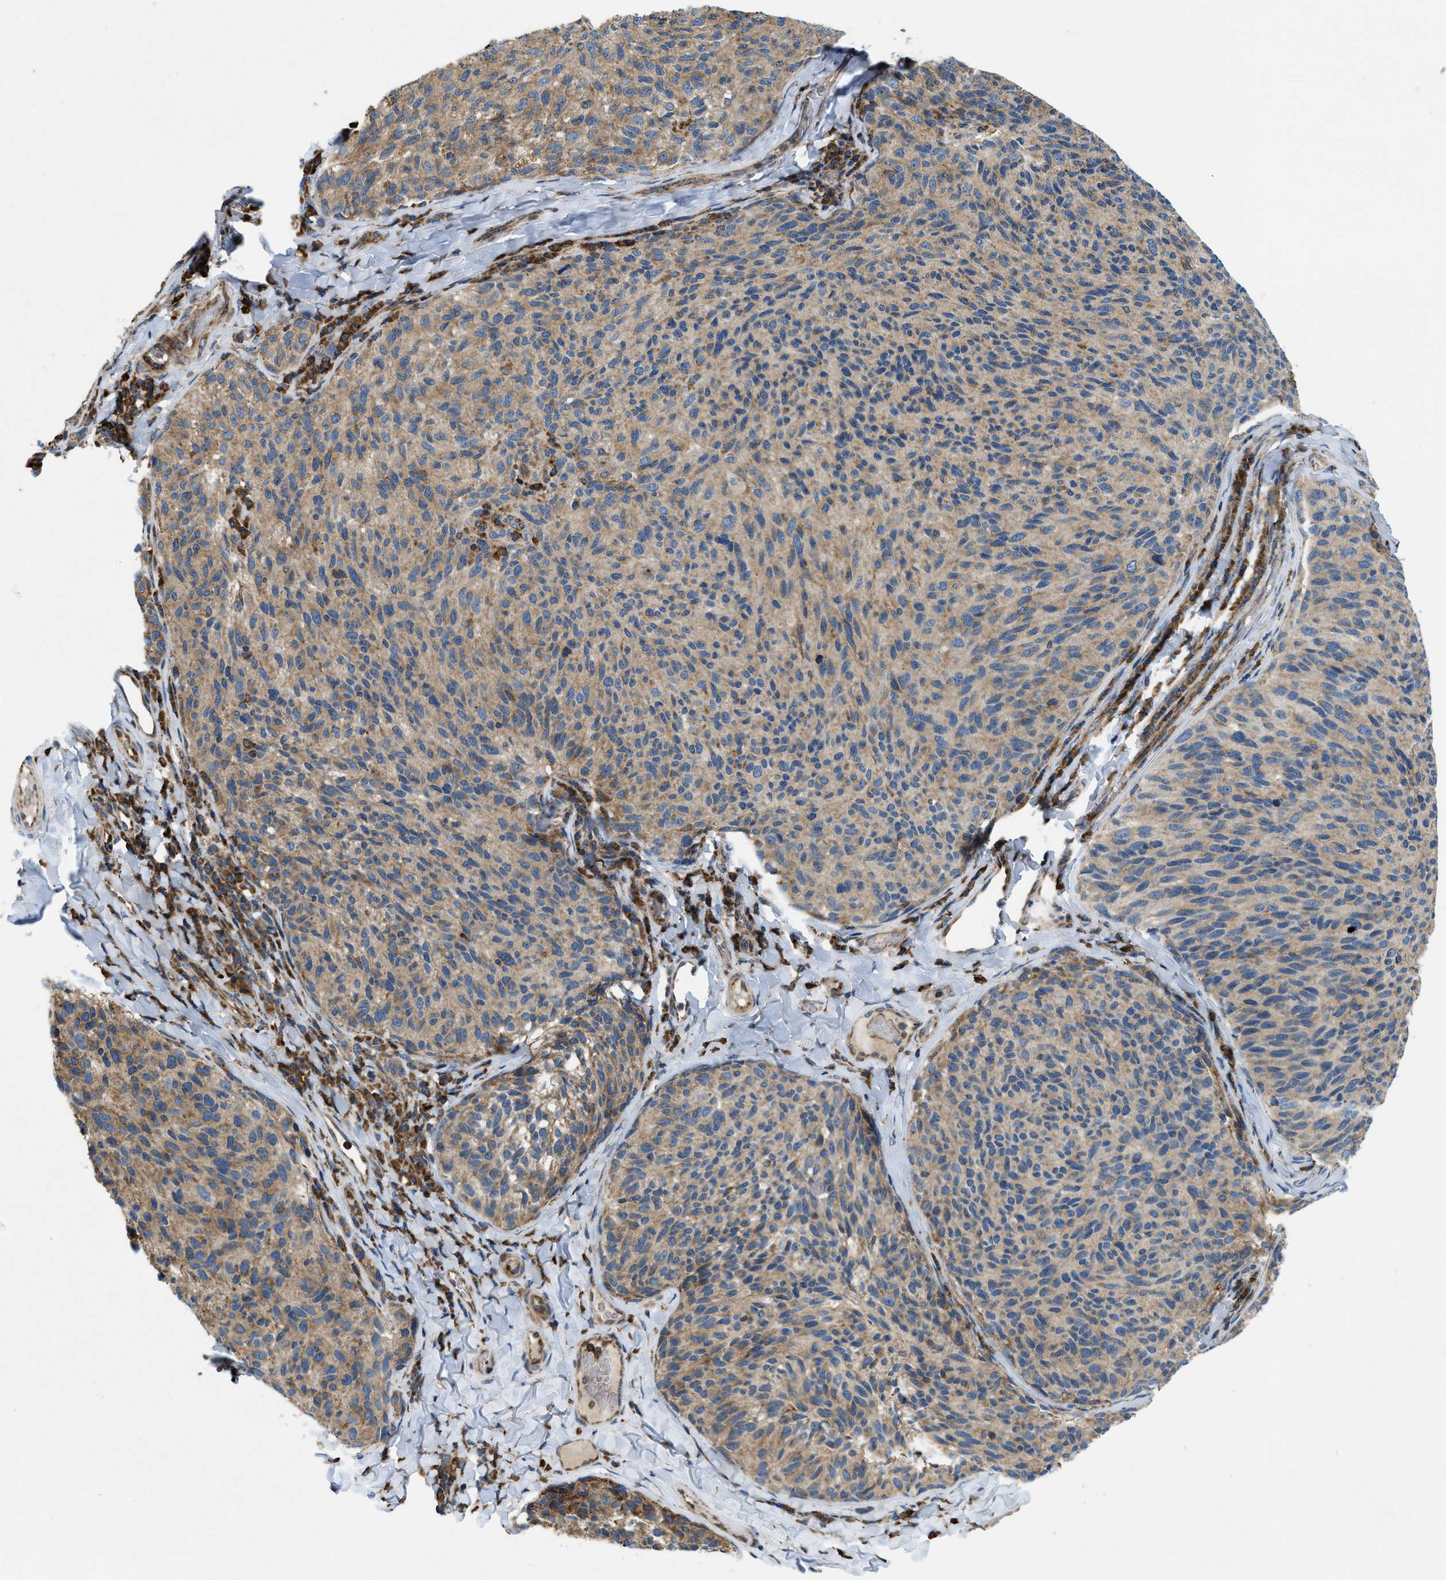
{"staining": {"intensity": "moderate", "quantity": ">75%", "location": "cytoplasmic/membranous"}, "tissue": "melanoma", "cell_type": "Tumor cells", "image_type": "cancer", "snomed": [{"axis": "morphology", "description": "Malignant melanoma, NOS"}, {"axis": "topography", "description": "Skin"}], "caption": "Protein staining of melanoma tissue demonstrates moderate cytoplasmic/membranous staining in approximately >75% of tumor cells. The staining is performed using DAB (3,3'-diaminobenzidine) brown chromogen to label protein expression. The nuclei are counter-stained blue using hematoxylin.", "gene": "CSPG4", "patient": {"sex": "female", "age": 73}}